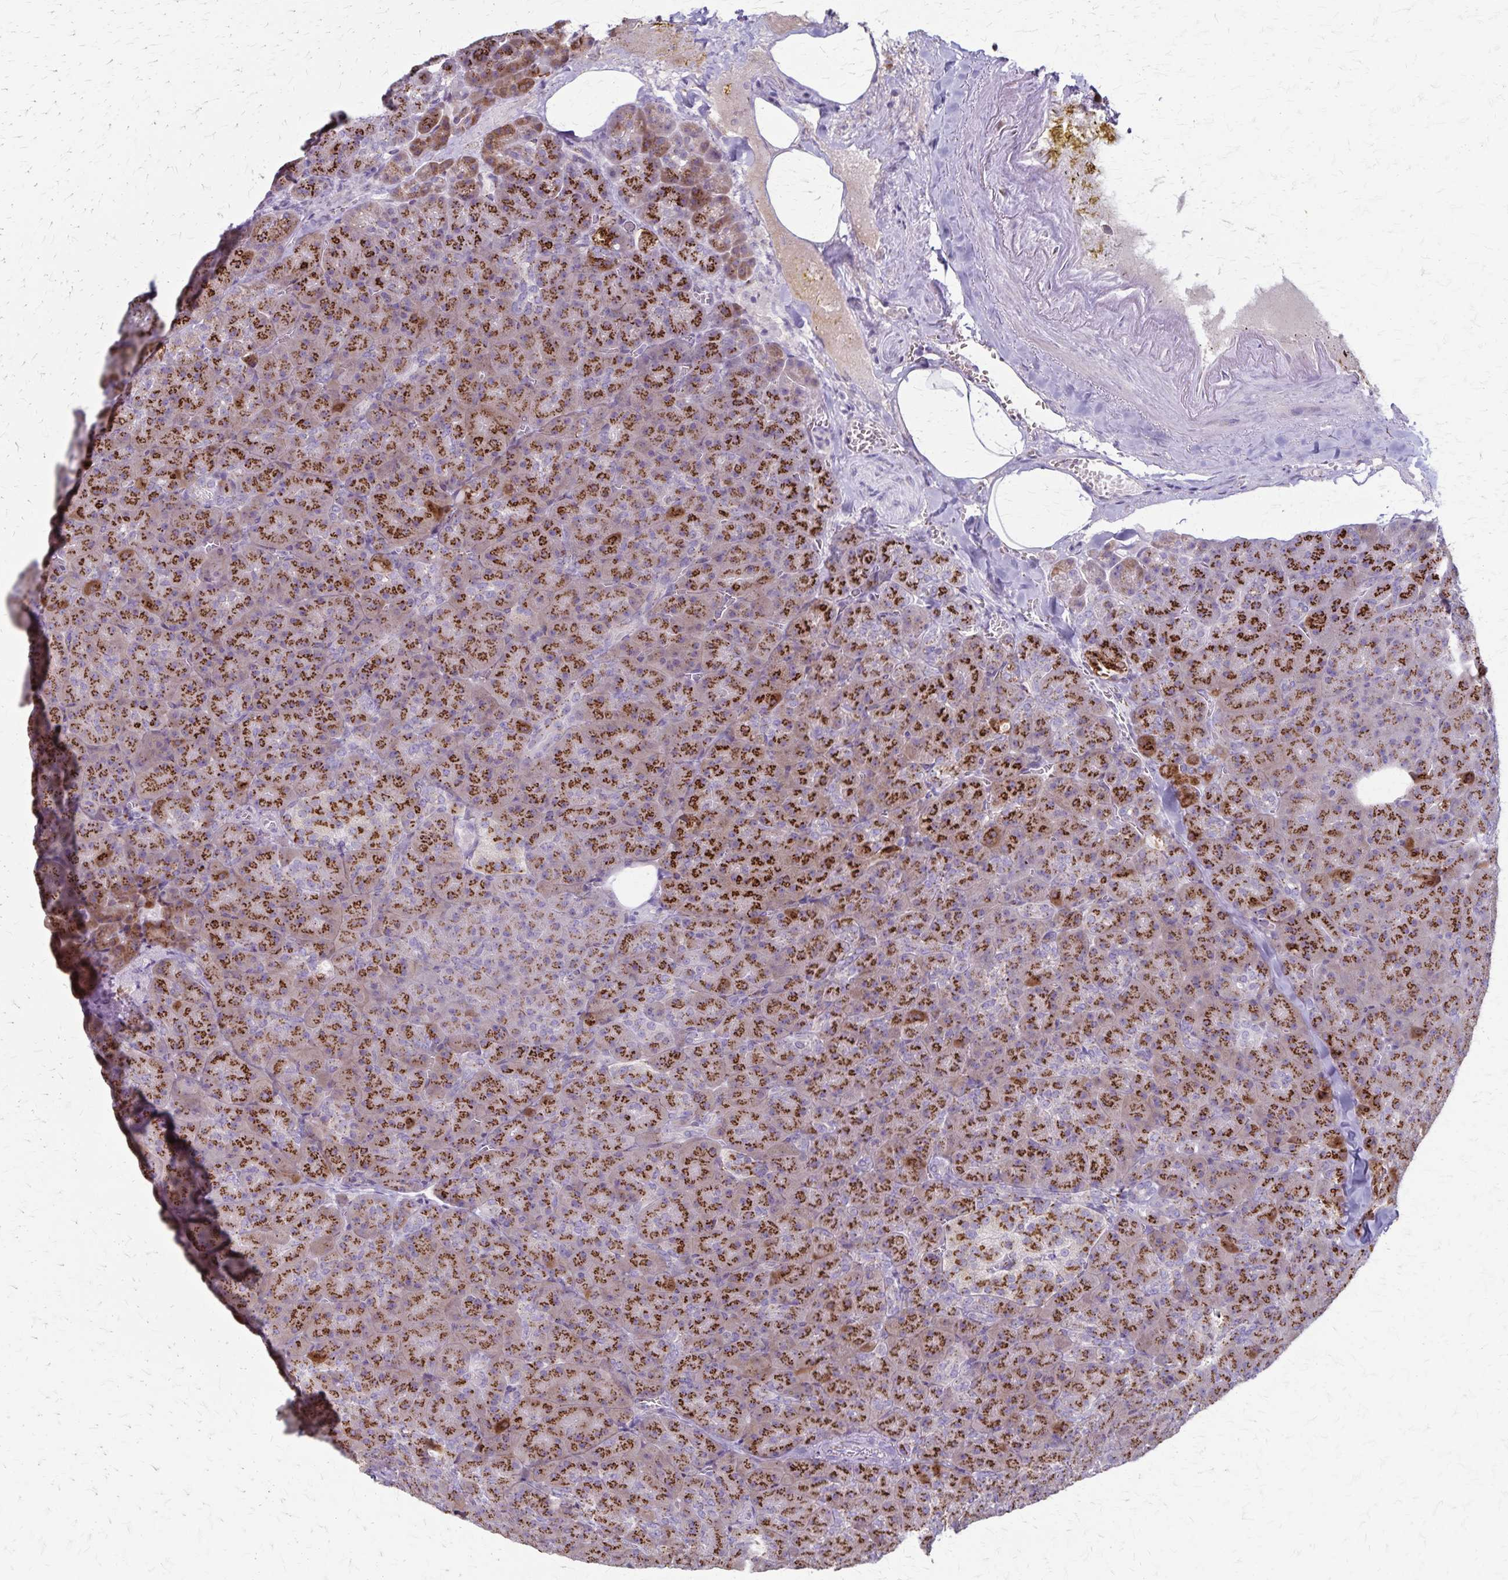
{"staining": {"intensity": "strong", "quantity": ">75%", "location": "cytoplasmic/membranous"}, "tissue": "pancreas", "cell_type": "Exocrine glandular cells", "image_type": "normal", "snomed": [{"axis": "morphology", "description": "Normal tissue, NOS"}, {"axis": "topography", "description": "Pancreas"}], "caption": "Protein expression analysis of unremarkable human pancreas reveals strong cytoplasmic/membranous expression in approximately >75% of exocrine glandular cells. The staining was performed using DAB to visualize the protein expression in brown, while the nuclei were stained in blue with hematoxylin (Magnification: 20x).", "gene": "MCFD2", "patient": {"sex": "female", "age": 74}}